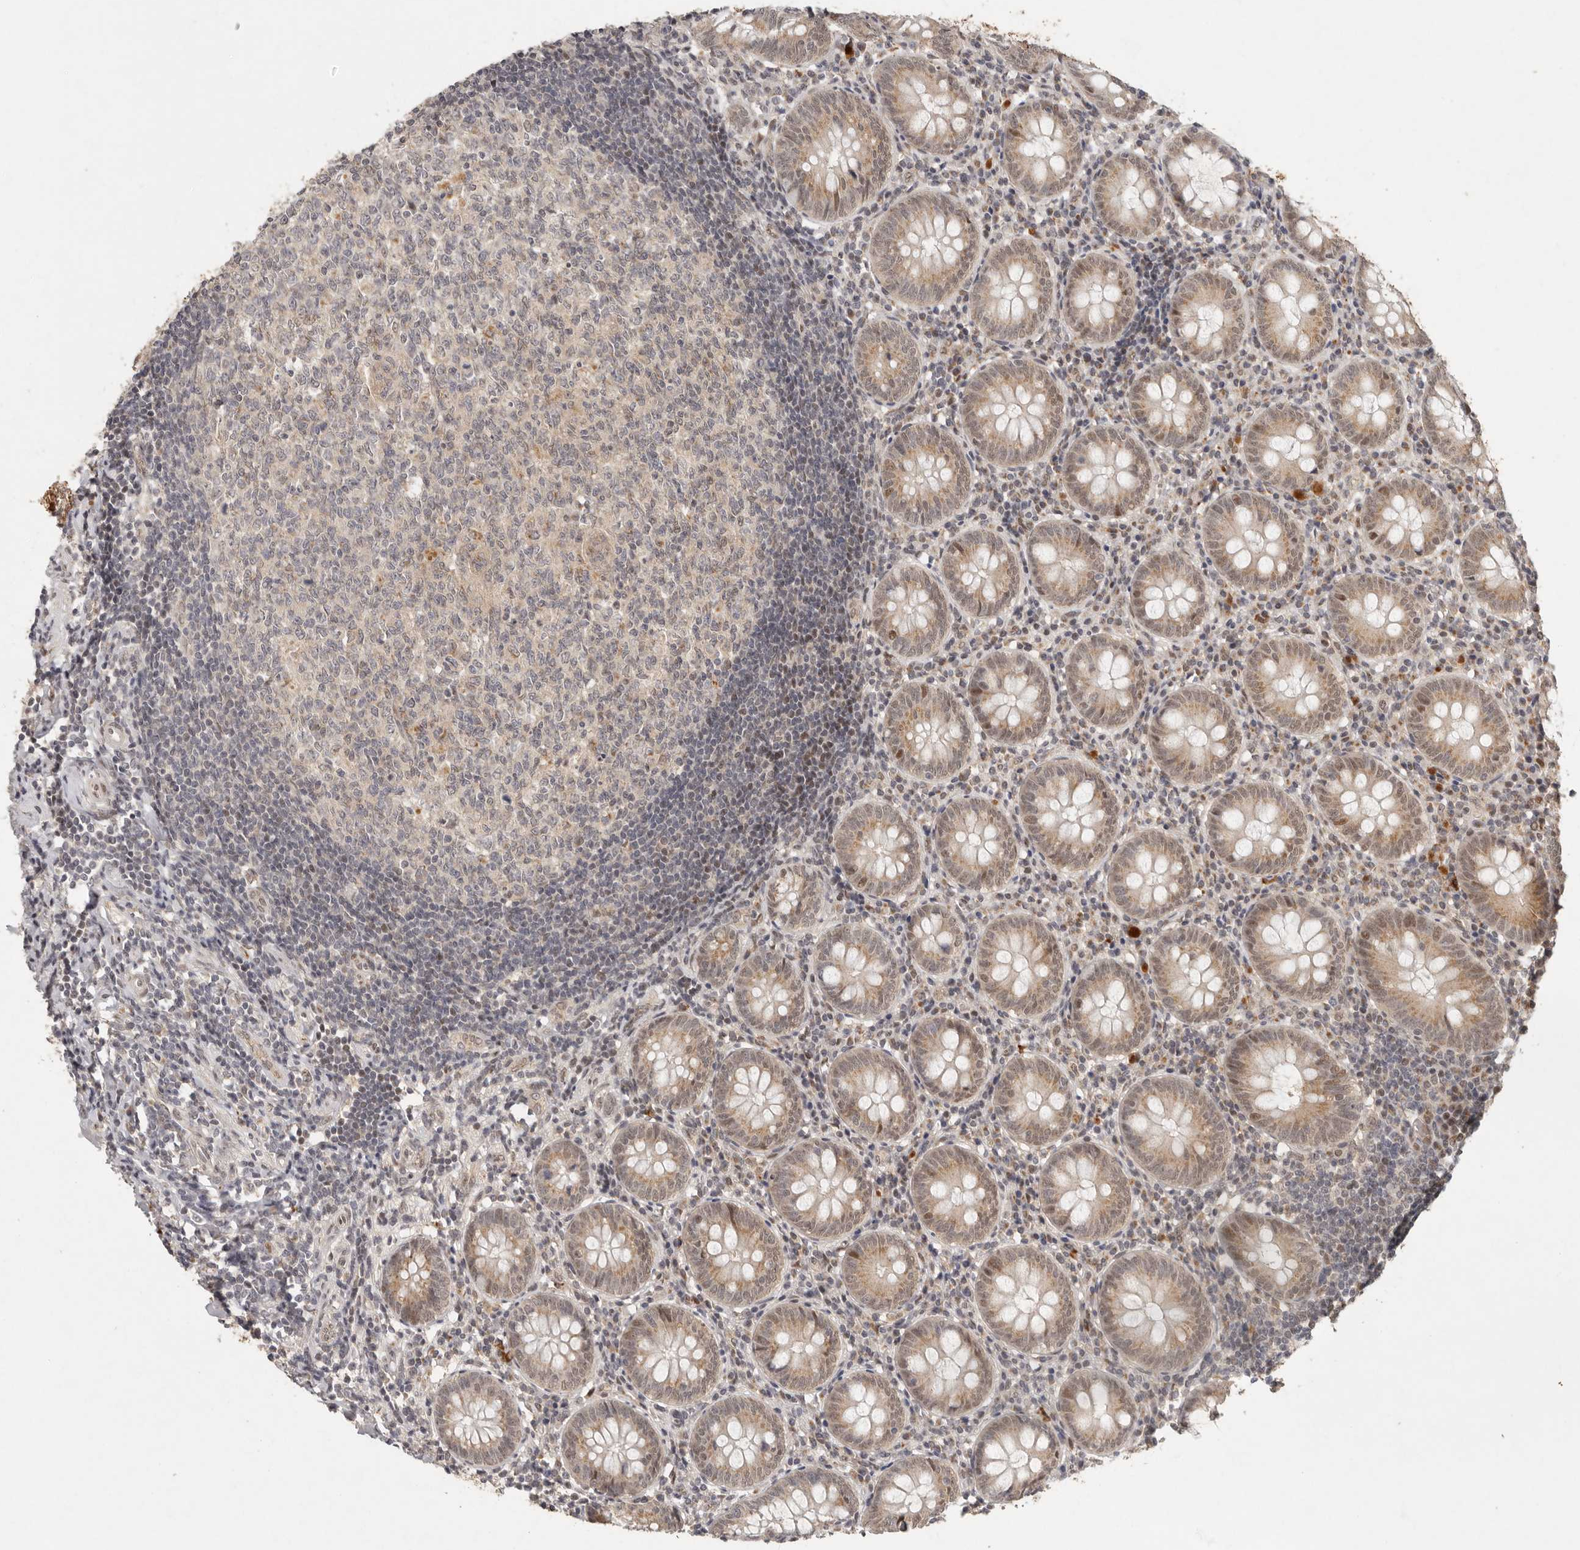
{"staining": {"intensity": "moderate", "quantity": ">75%", "location": "cytoplasmic/membranous,nuclear"}, "tissue": "appendix", "cell_type": "Glandular cells", "image_type": "normal", "snomed": [{"axis": "morphology", "description": "Normal tissue, NOS"}, {"axis": "topography", "description": "Appendix"}], "caption": "Immunohistochemistry (IHC) histopathology image of normal appendix stained for a protein (brown), which exhibits medium levels of moderate cytoplasmic/membranous,nuclear staining in about >75% of glandular cells.", "gene": "LRRC75A", "patient": {"sex": "female", "age": 54}}